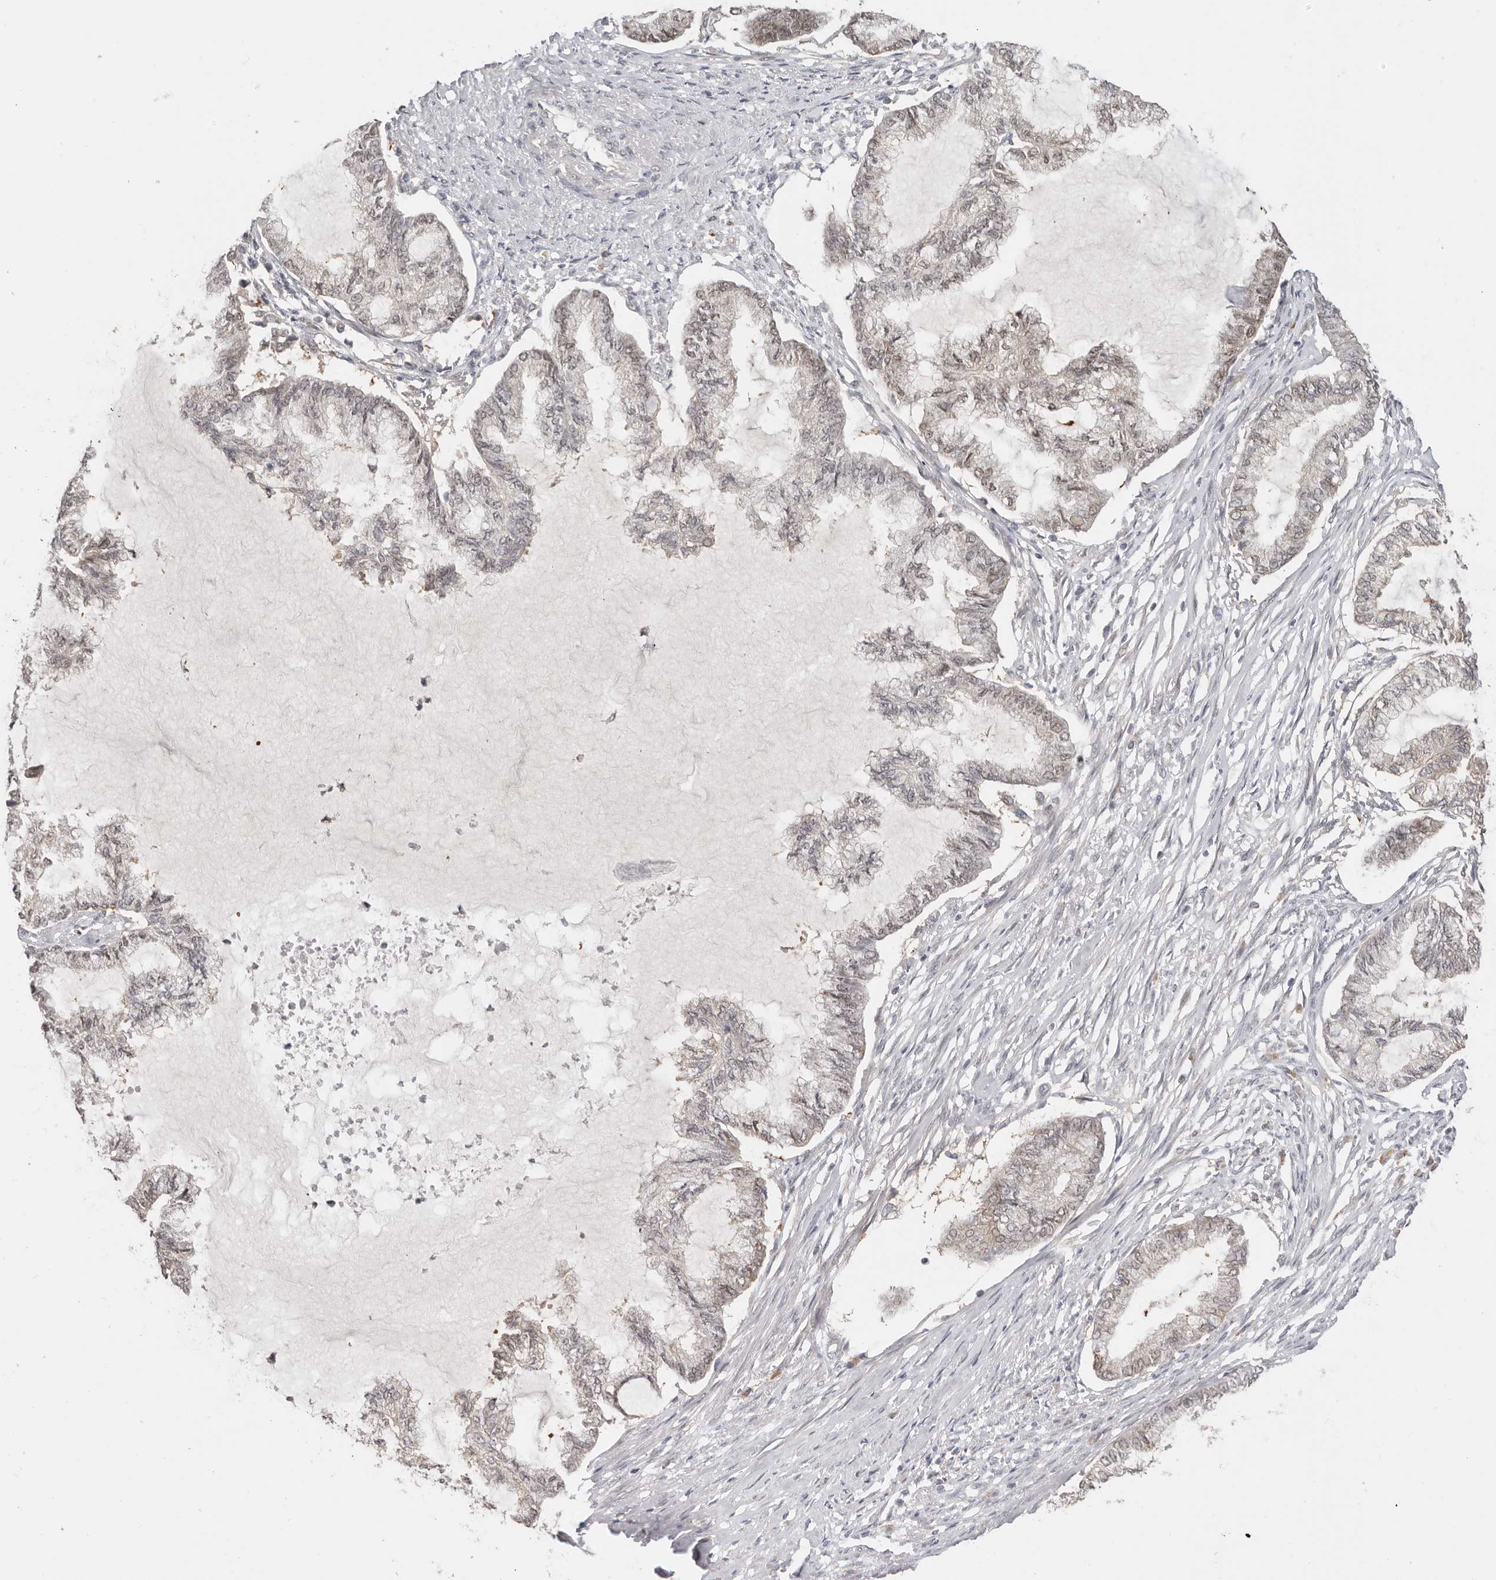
{"staining": {"intensity": "weak", "quantity": "<25%", "location": "nuclear"}, "tissue": "endometrial cancer", "cell_type": "Tumor cells", "image_type": "cancer", "snomed": [{"axis": "morphology", "description": "Adenocarcinoma, NOS"}, {"axis": "topography", "description": "Endometrium"}], "caption": "There is no significant expression in tumor cells of endometrial cancer. (Immunohistochemistry, brightfield microscopy, high magnification).", "gene": "LARP7", "patient": {"sex": "female", "age": 86}}